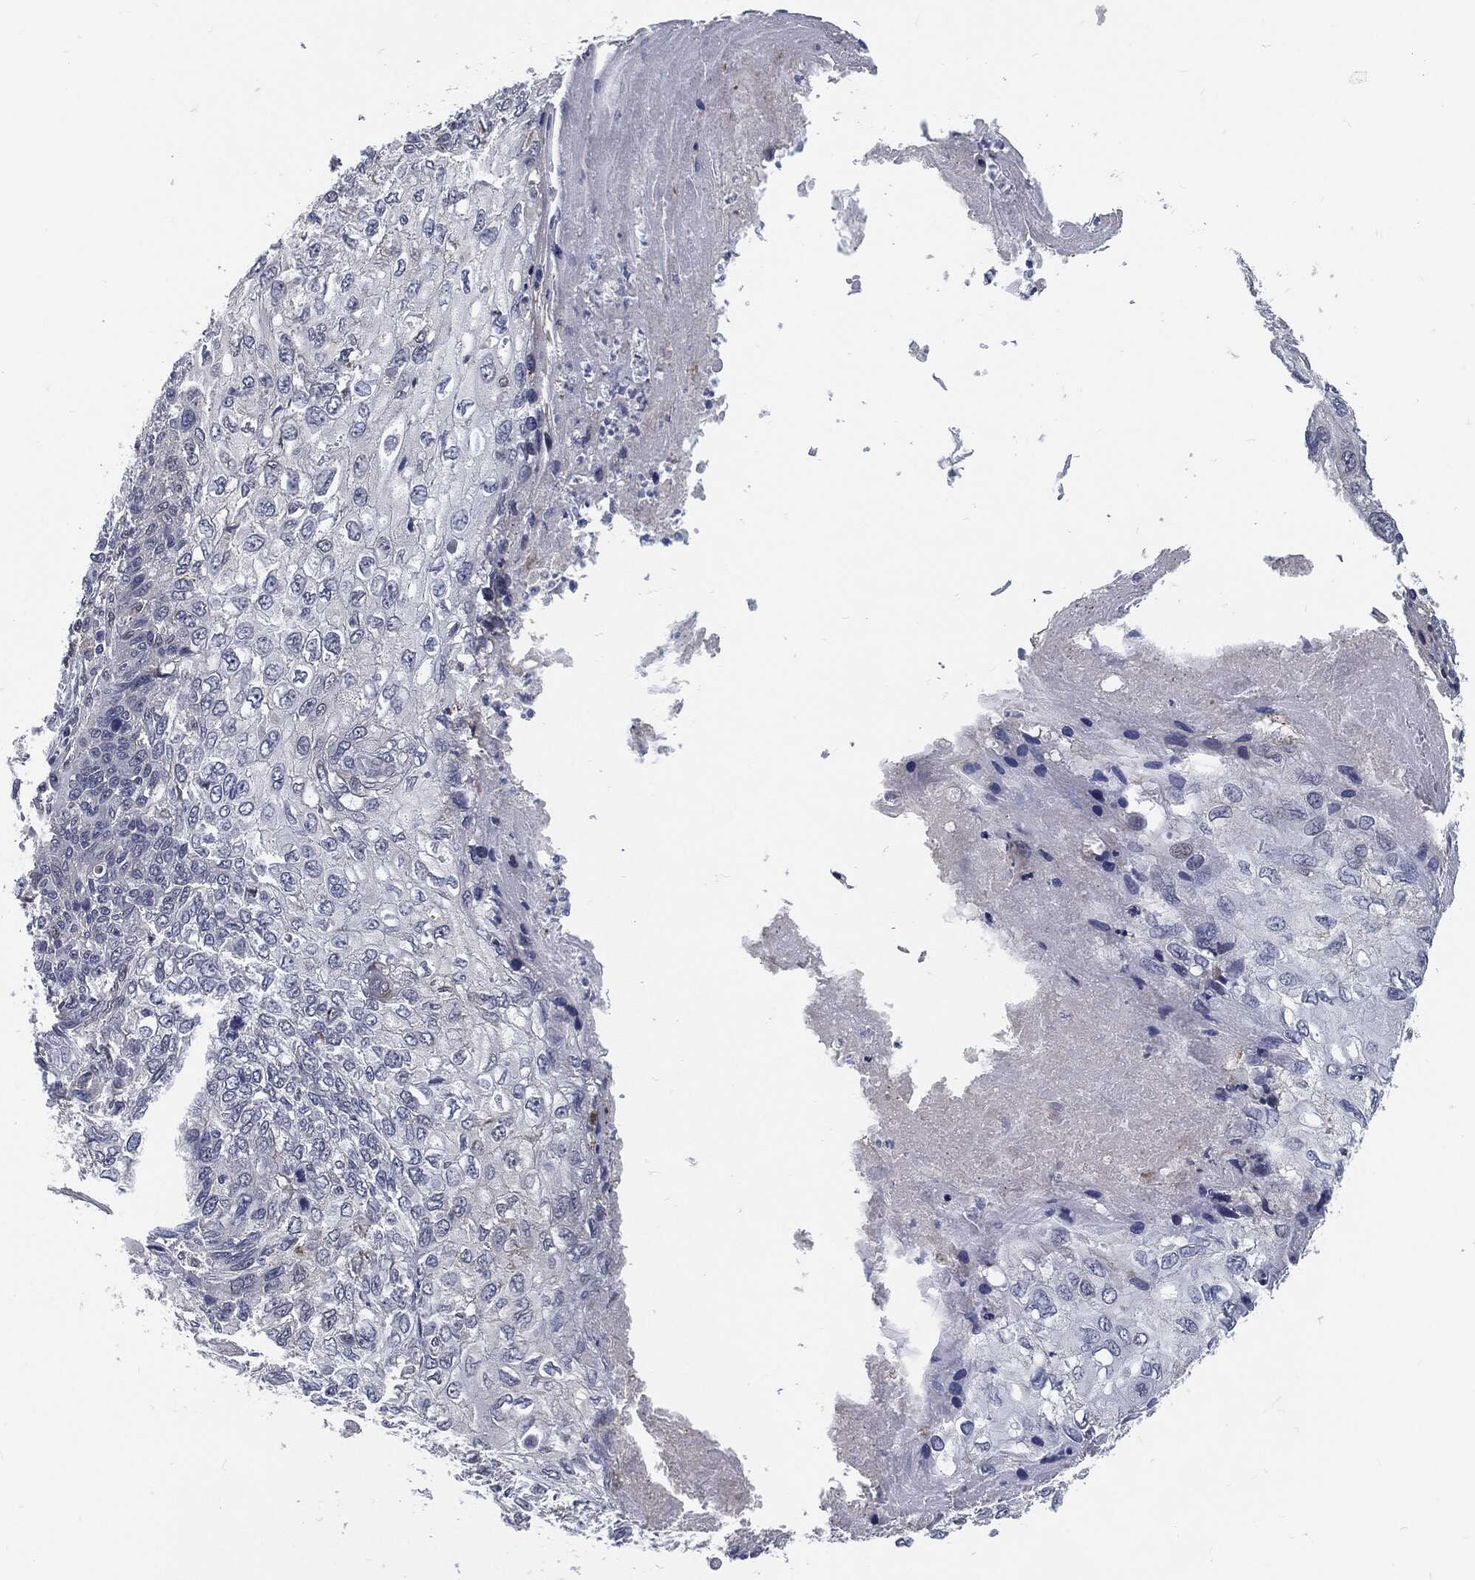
{"staining": {"intensity": "negative", "quantity": "none", "location": "none"}, "tissue": "skin cancer", "cell_type": "Tumor cells", "image_type": "cancer", "snomed": [{"axis": "morphology", "description": "Squamous cell carcinoma, NOS"}, {"axis": "topography", "description": "Skin"}], "caption": "Human skin cancer (squamous cell carcinoma) stained for a protein using immunohistochemistry reveals no staining in tumor cells.", "gene": "PROM1", "patient": {"sex": "male", "age": 92}}